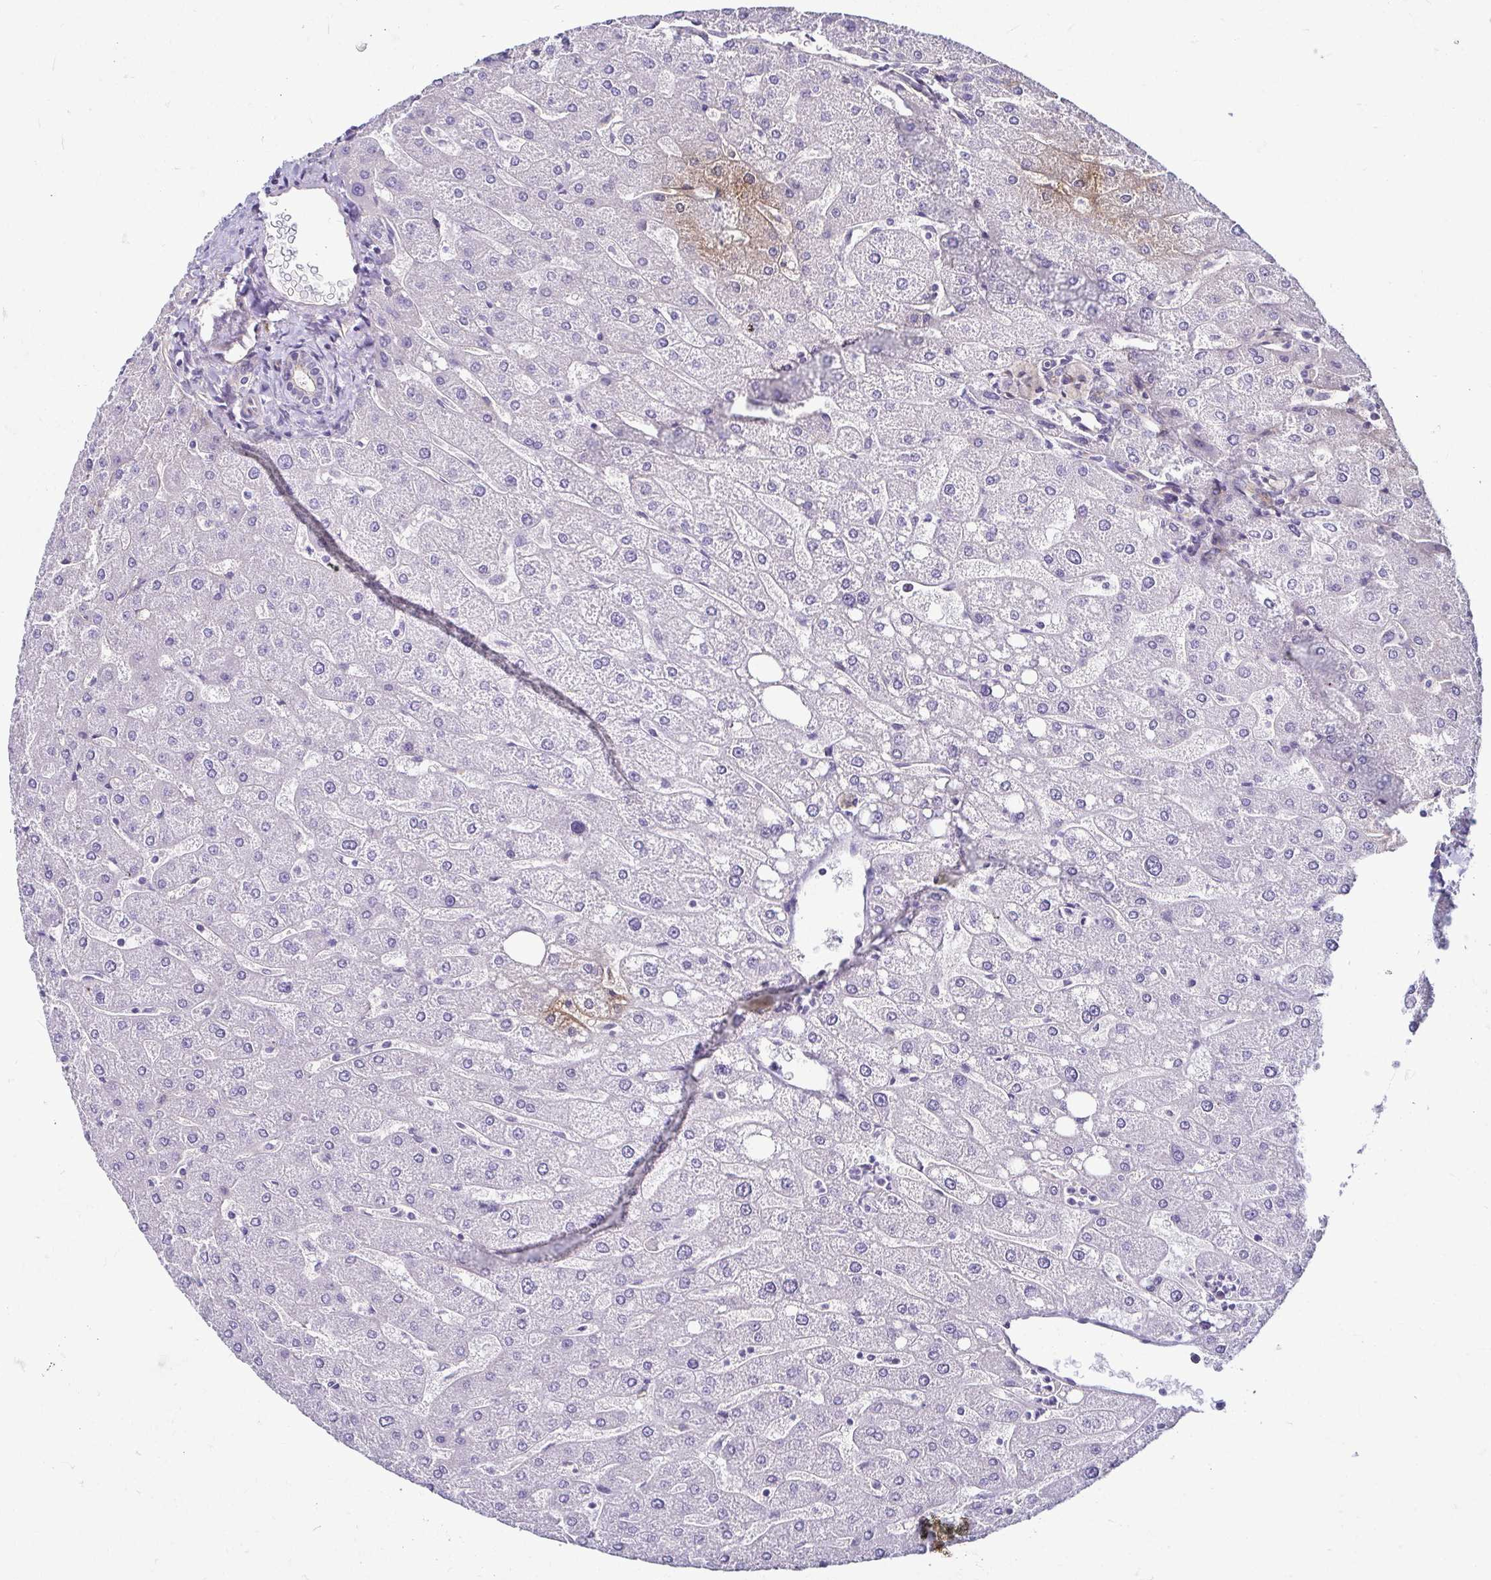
{"staining": {"intensity": "weak", "quantity": "25%-75%", "location": "cytoplasmic/membranous"}, "tissue": "liver", "cell_type": "Cholangiocytes", "image_type": "normal", "snomed": [{"axis": "morphology", "description": "Normal tissue, NOS"}, {"axis": "topography", "description": "Liver"}], "caption": "Cholangiocytes demonstrate weak cytoplasmic/membranous expression in approximately 25%-75% of cells in unremarkable liver. Nuclei are stained in blue.", "gene": "CASP14", "patient": {"sex": "male", "age": 67}}